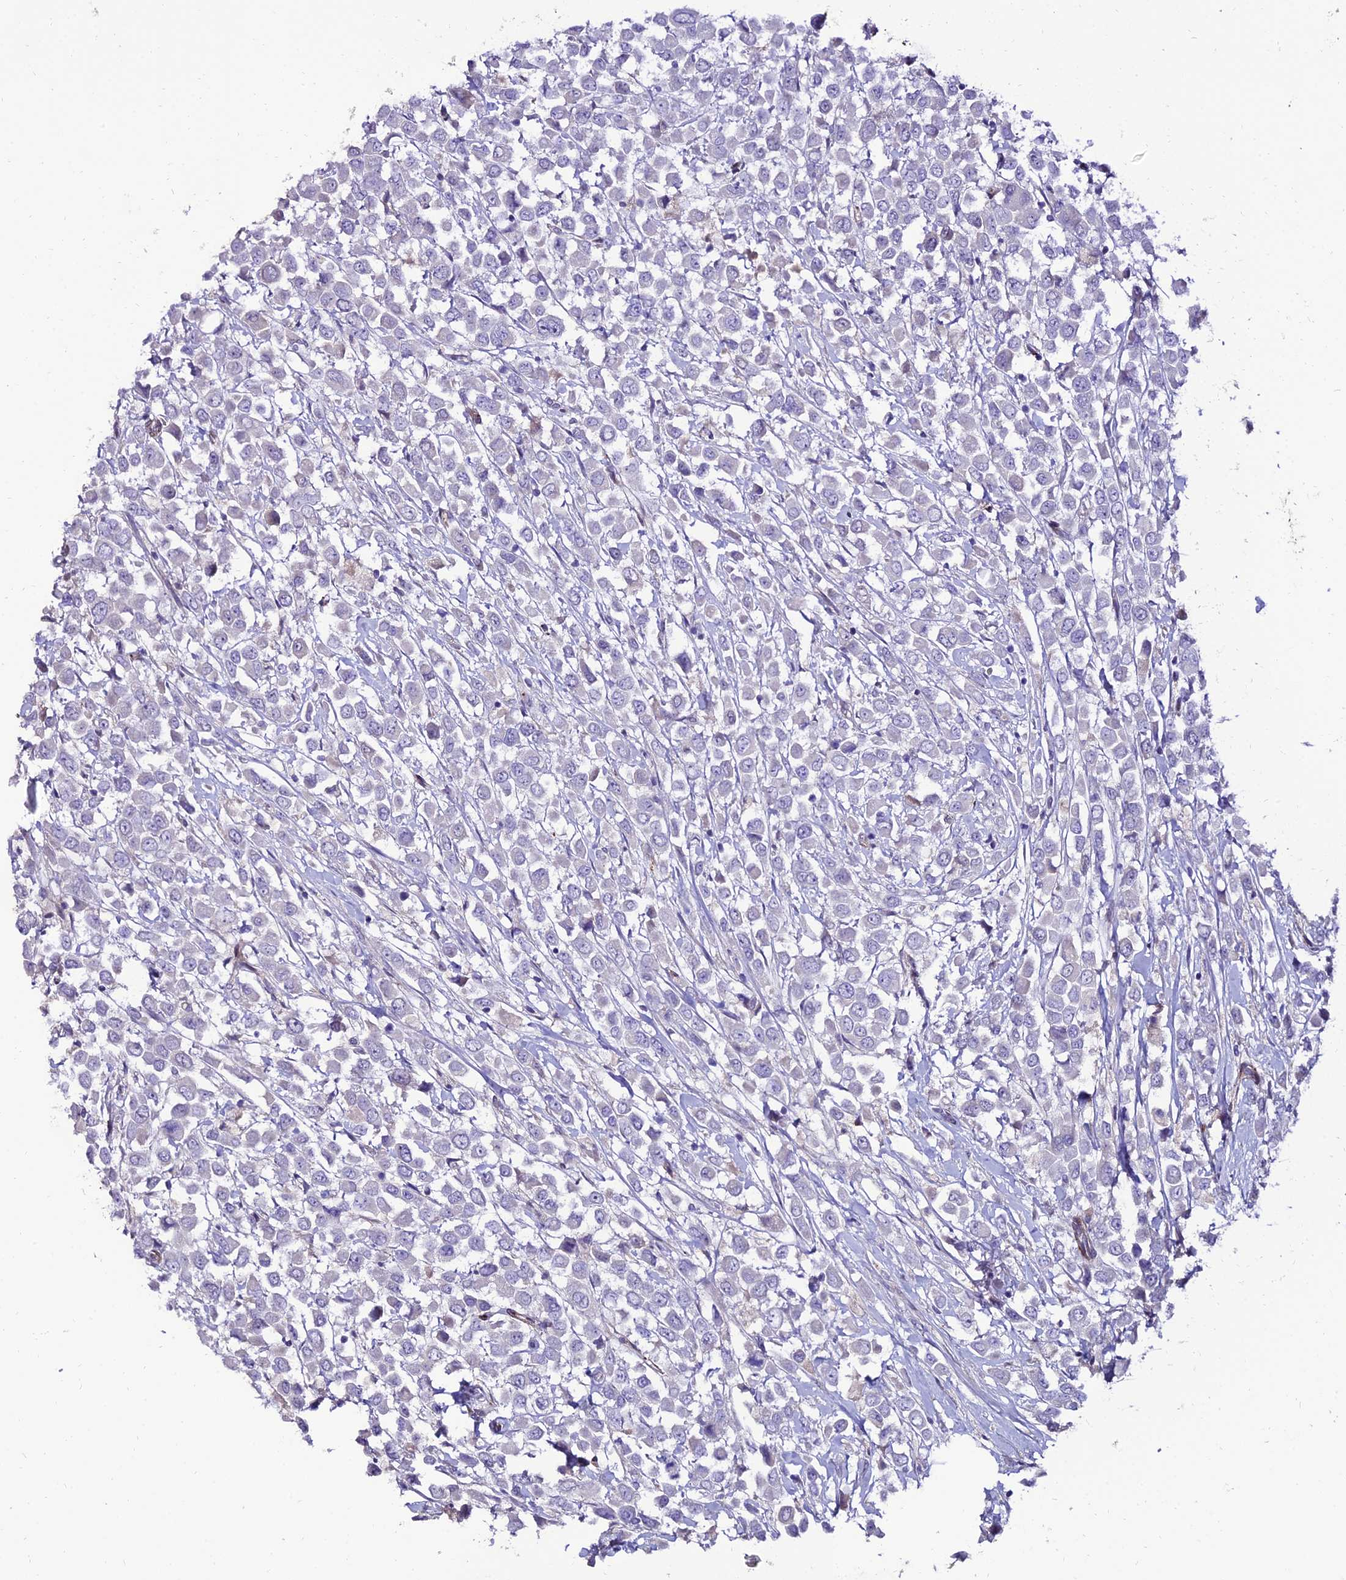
{"staining": {"intensity": "negative", "quantity": "none", "location": "none"}, "tissue": "breast cancer", "cell_type": "Tumor cells", "image_type": "cancer", "snomed": [{"axis": "morphology", "description": "Duct carcinoma"}, {"axis": "topography", "description": "Breast"}], "caption": "This is an IHC histopathology image of human breast cancer. There is no staining in tumor cells.", "gene": "ALDH3B2", "patient": {"sex": "female", "age": 61}}